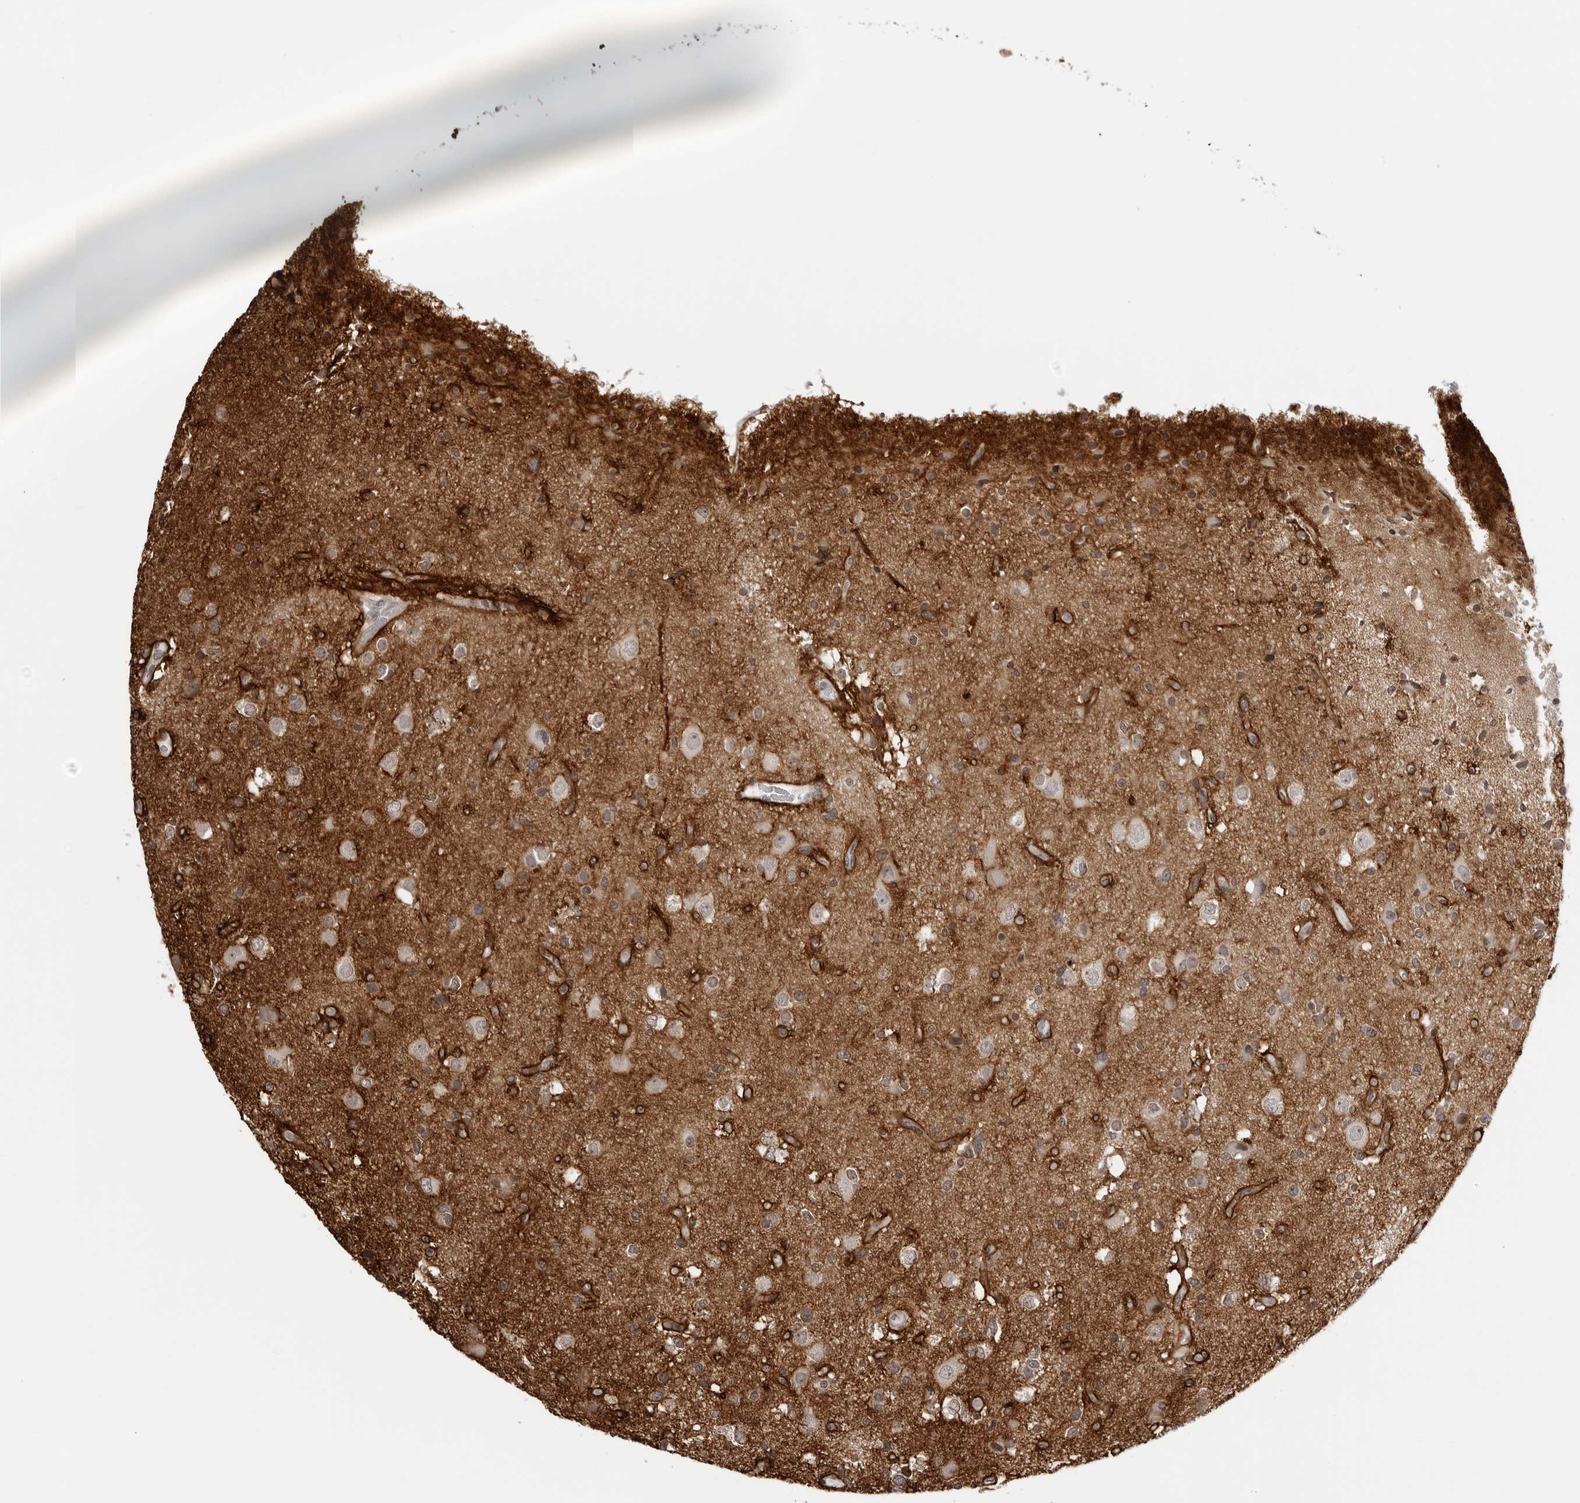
{"staining": {"intensity": "weak", "quantity": "<25%", "location": "cytoplasmic/membranous"}, "tissue": "glioma", "cell_type": "Tumor cells", "image_type": "cancer", "snomed": [{"axis": "morphology", "description": "Glioma, malignant, High grade"}, {"axis": "topography", "description": "Brain"}], "caption": "This micrograph is of high-grade glioma (malignant) stained with immunohistochemistry to label a protein in brown with the nuclei are counter-stained blue. There is no expression in tumor cells. (Brightfield microscopy of DAB (3,3'-diaminobenzidine) immunohistochemistry at high magnification).", "gene": "PRUNE1", "patient": {"sex": "male", "age": 33}}